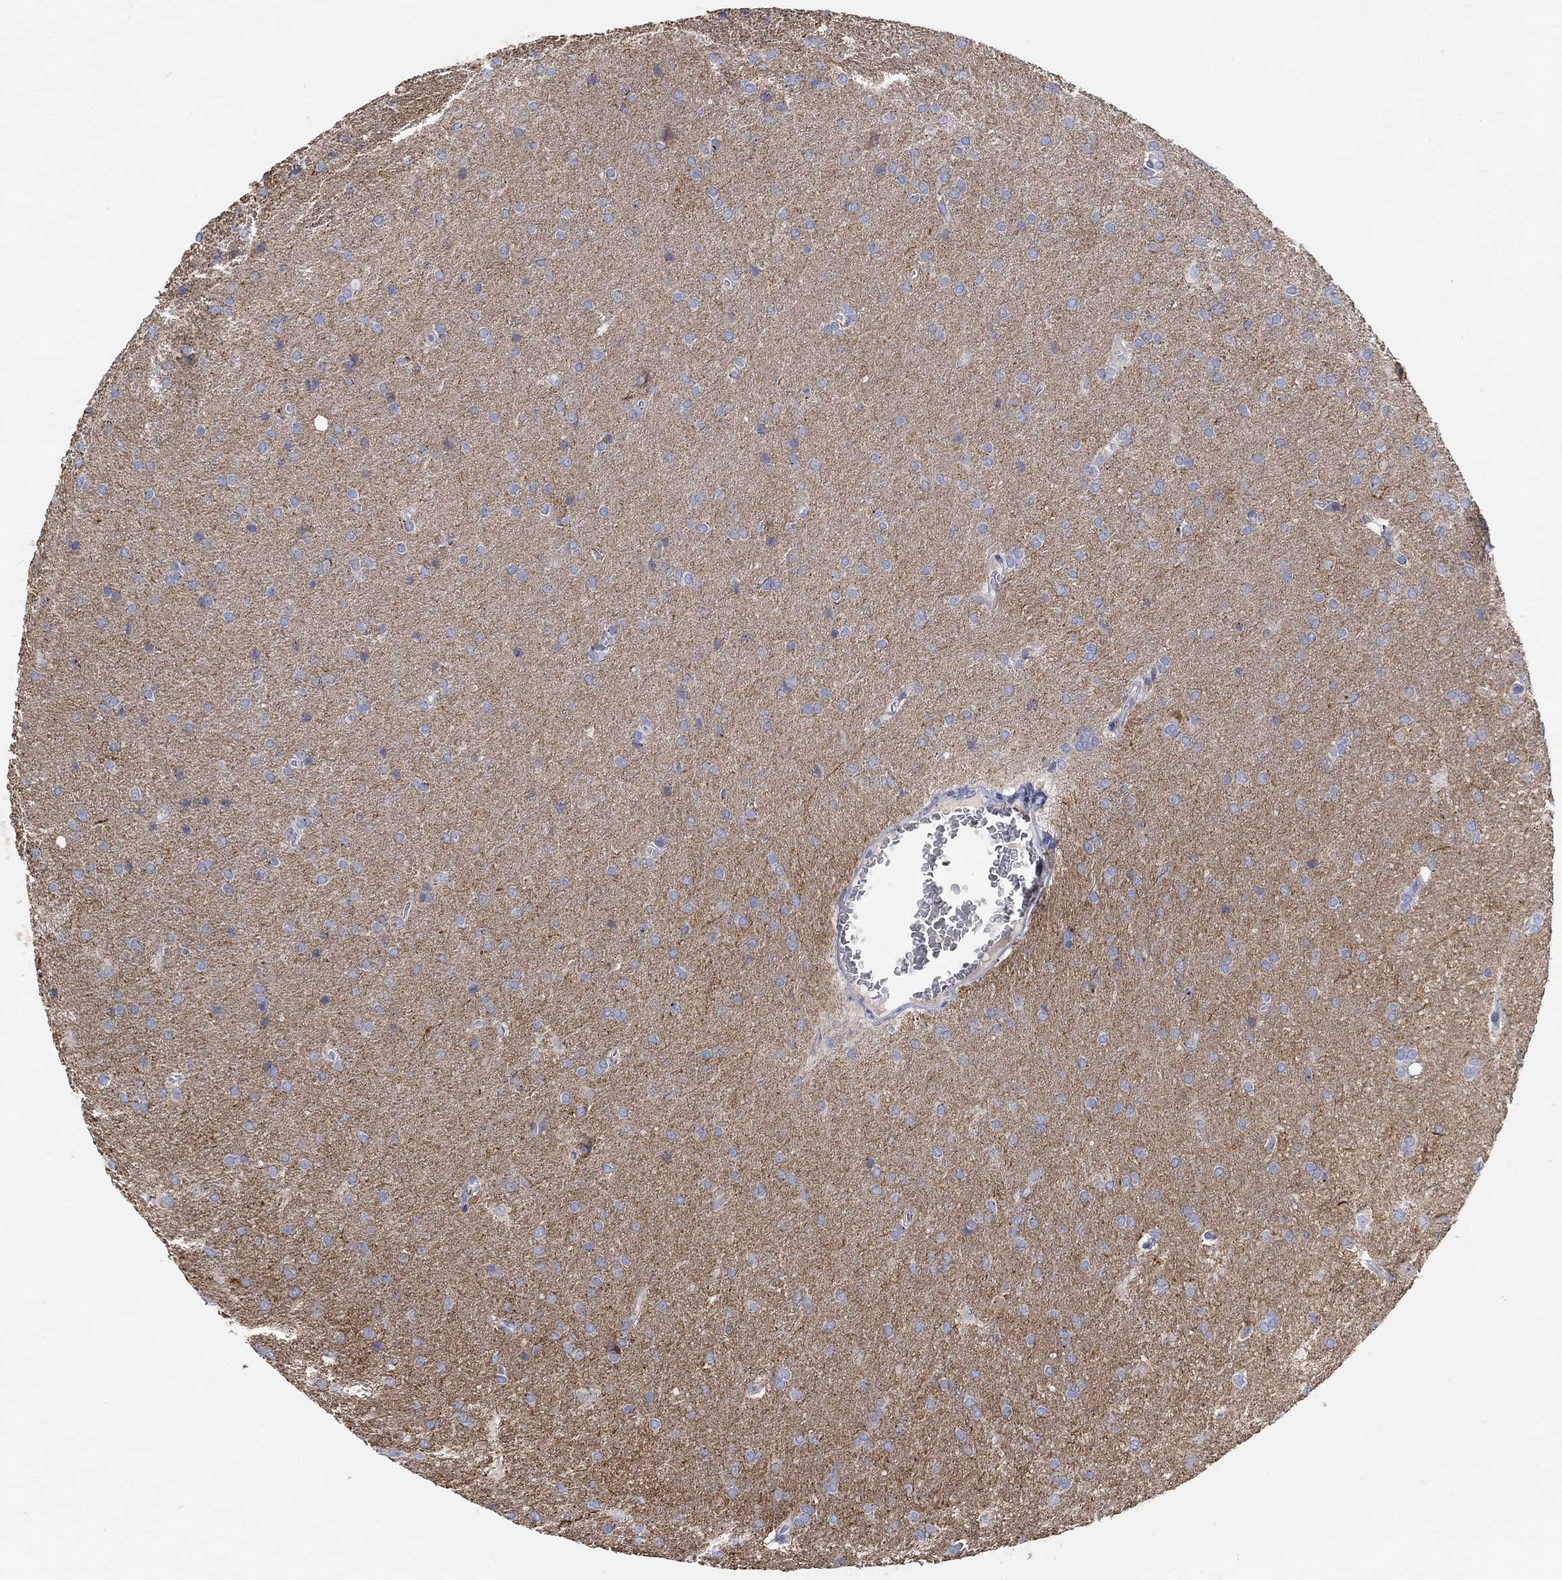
{"staining": {"intensity": "negative", "quantity": "none", "location": "none"}, "tissue": "glioma", "cell_type": "Tumor cells", "image_type": "cancer", "snomed": [{"axis": "morphology", "description": "Glioma, malignant, Low grade"}, {"axis": "topography", "description": "Brain"}], "caption": "Tumor cells show no significant staining in malignant glioma (low-grade).", "gene": "NAV3", "patient": {"sex": "female", "age": 32}}